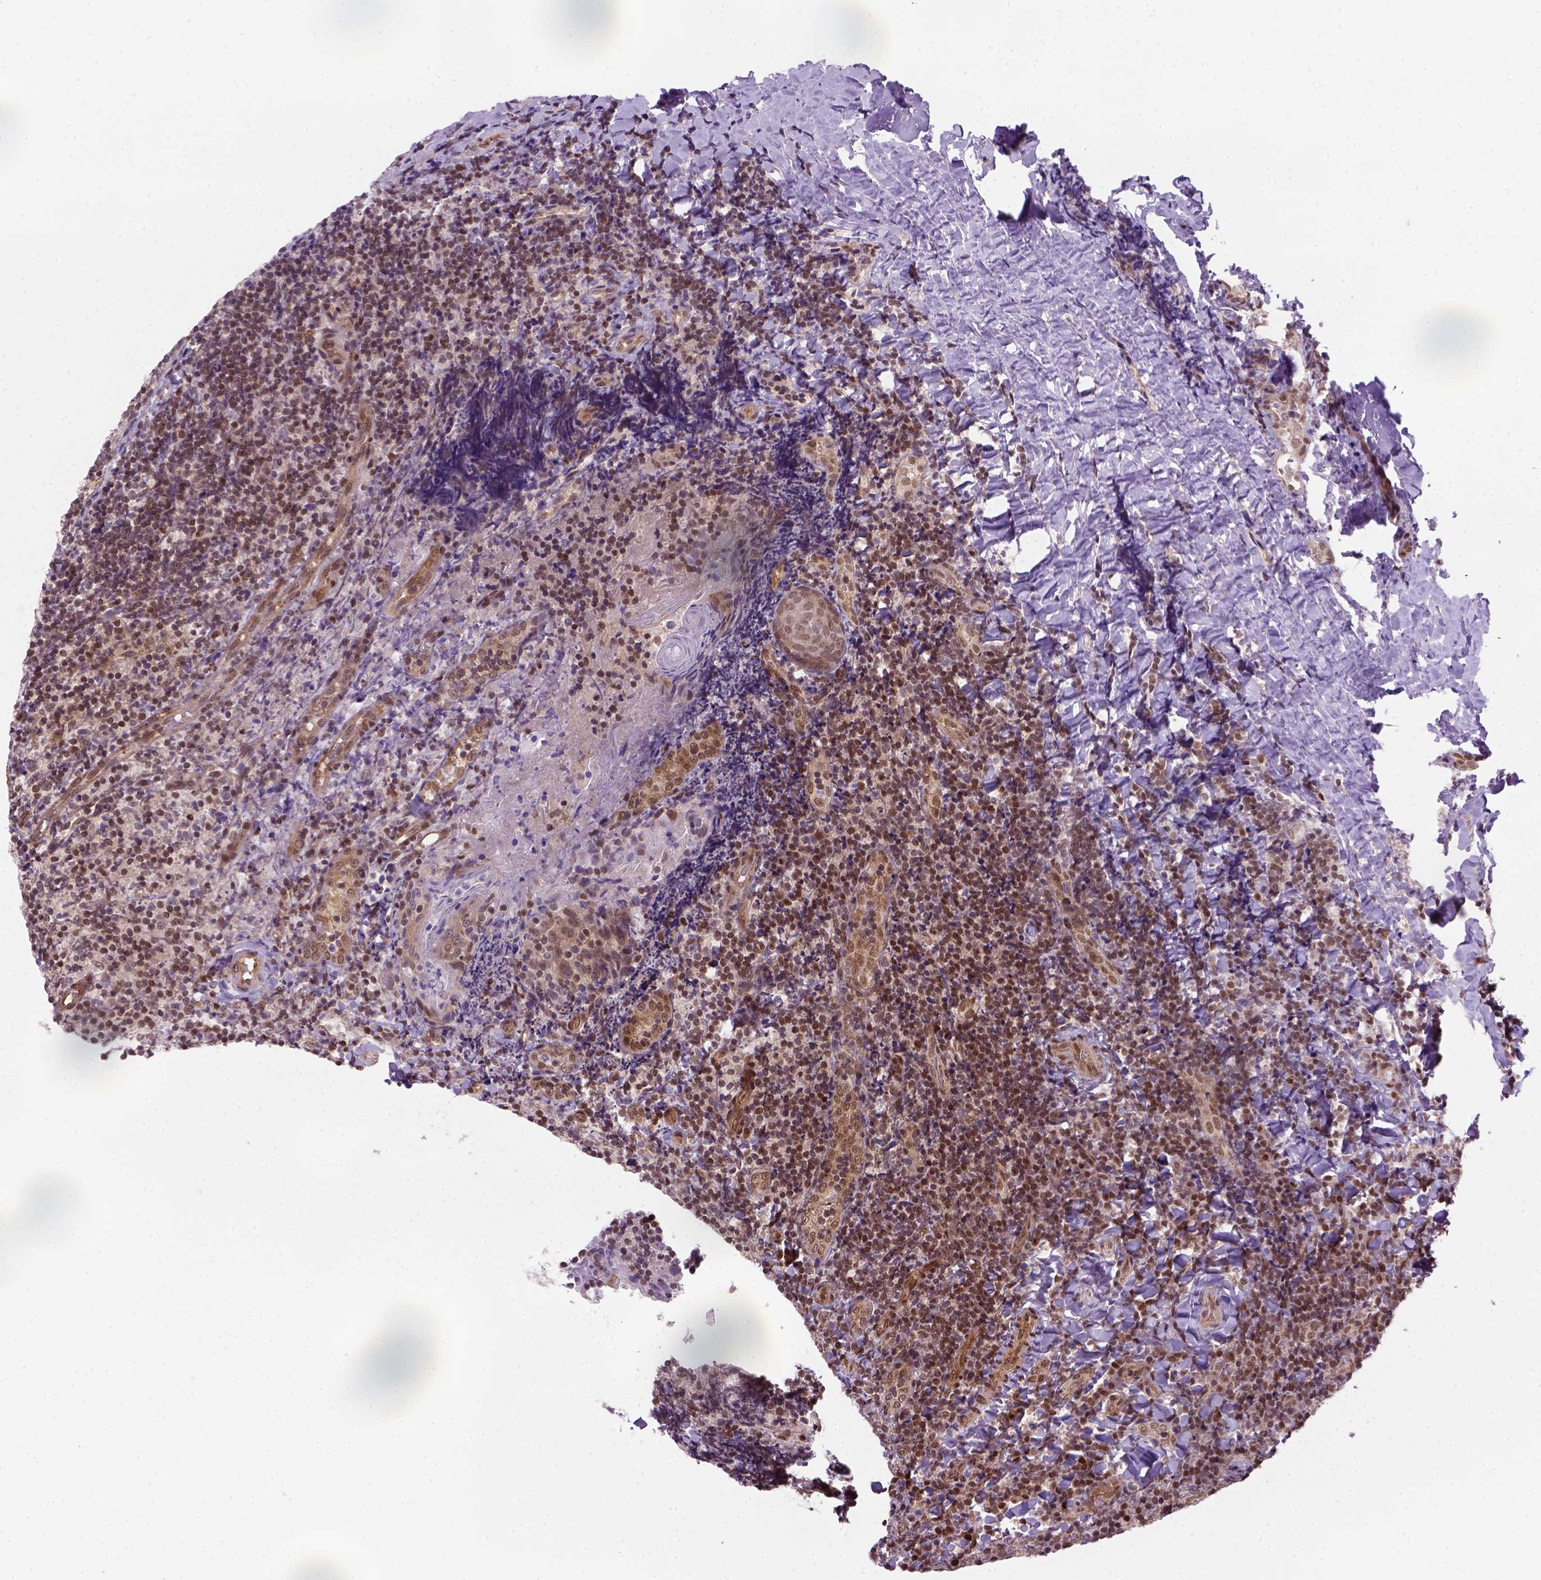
{"staining": {"intensity": "weak", "quantity": "<25%", "location": "nuclear"}, "tissue": "tonsil", "cell_type": "Germinal center cells", "image_type": "normal", "snomed": [{"axis": "morphology", "description": "Normal tissue, NOS"}, {"axis": "topography", "description": "Tonsil"}], "caption": "Germinal center cells show no significant protein staining in normal tonsil. (DAB IHC, high magnification).", "gene": "MGMT", "patient": {"sex": "female", "age": 10}}